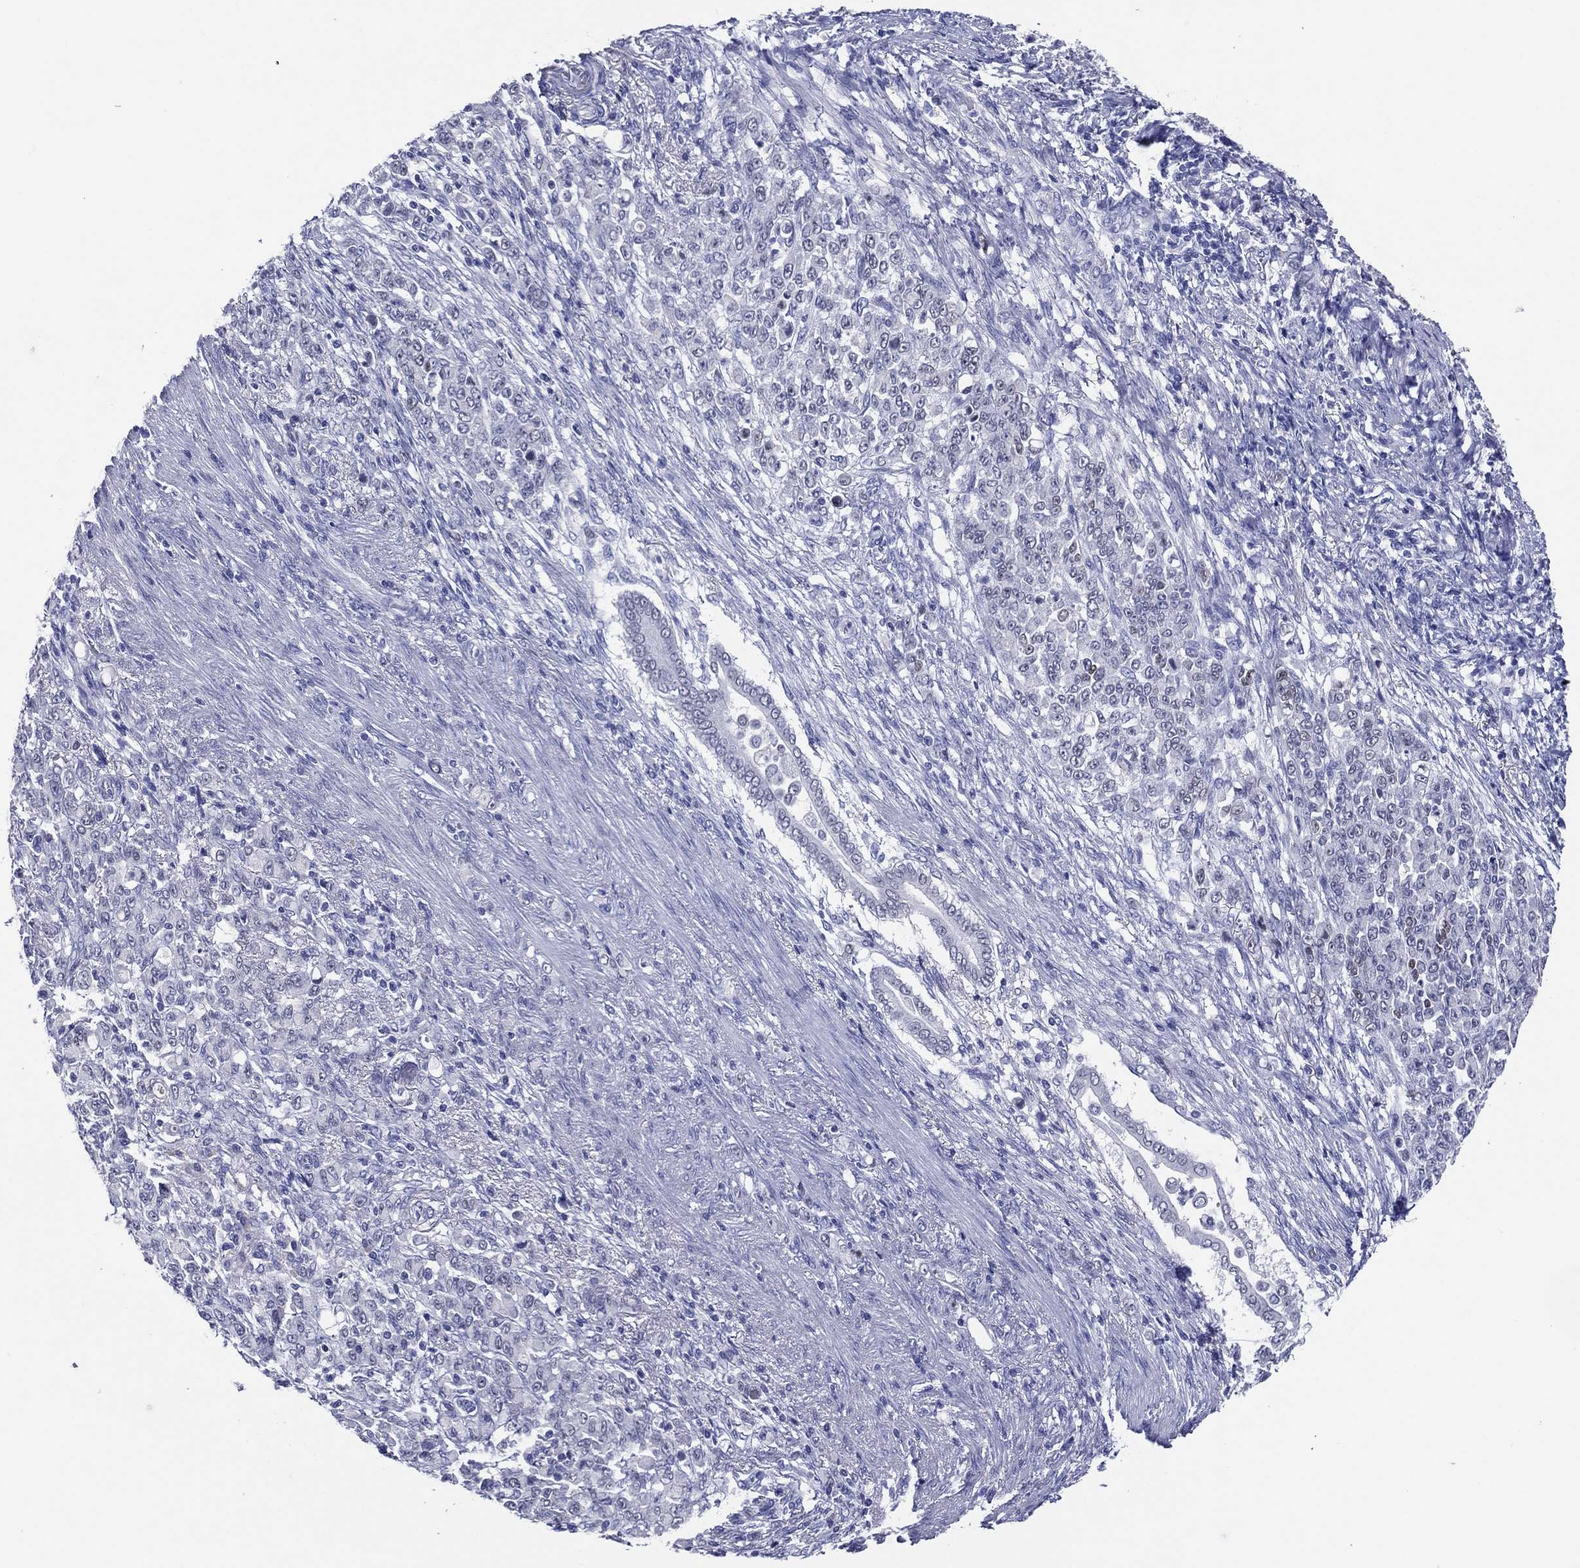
{"staining": {"intensity": "negative", "quantity": "none", "location": "none"}, "tissue": "stomach cancer", "cell_type": "Tumor cells", "image_type": "cancer", "snomed": [{"axis": "morphology", "description": "Normal tissue, NOS"}, {"axis": "morphology", "description": "Adenocarcinoma, NOS"}, {"axis": "topography", "description": "Stomach"}], "caption": "A micrograph of stomach cancer (adenocarcinoma) stained for a protein exhibits no brown staining in tumor cells.", "gene": "TFAP2A", "patient": {"sex": "female", "age": 79}}